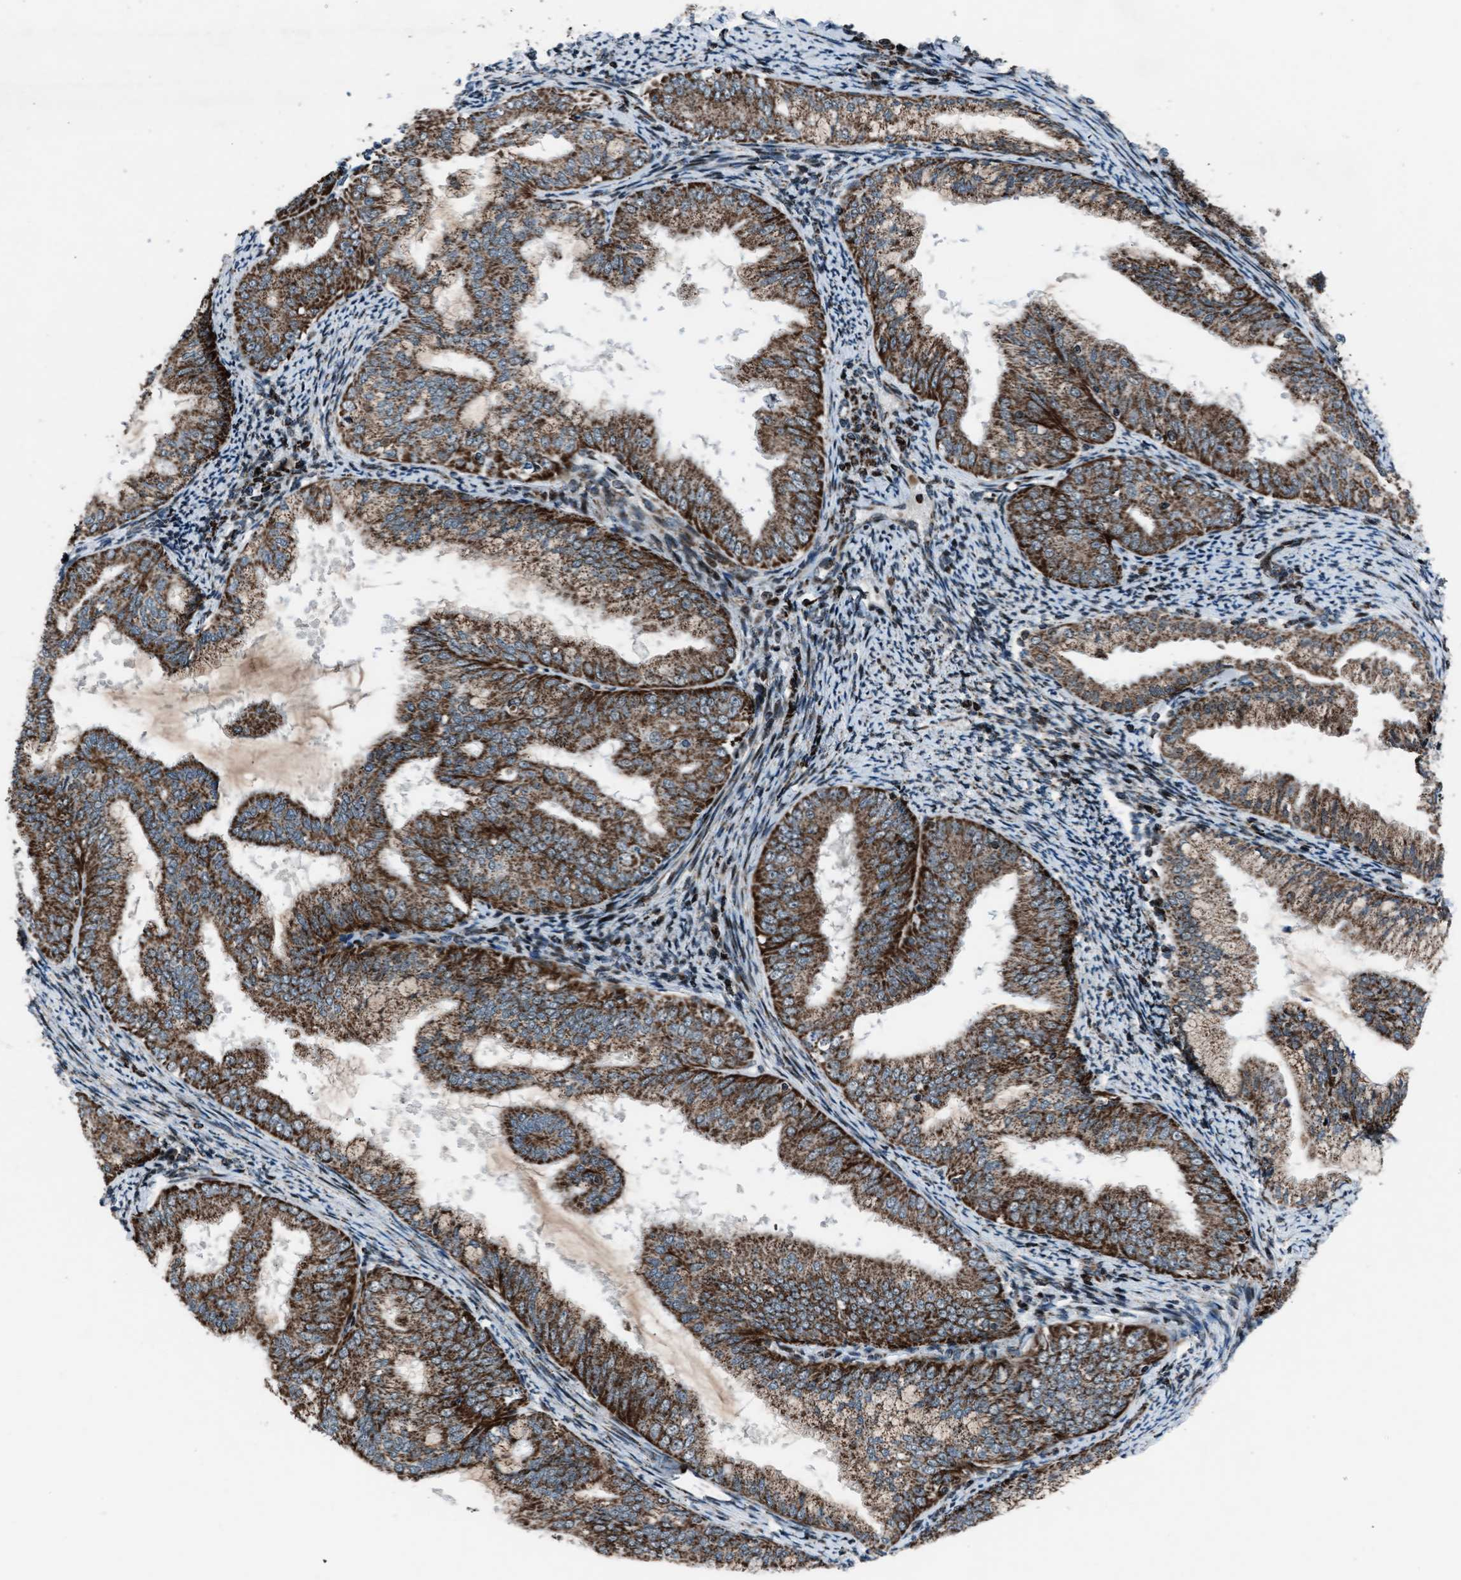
{"staining": {"intensity": "strong", "quantity": ">75%", "location": "cytoplasmic/membranous"}, "tissue": "endometrial cancer", "cell_type": "Tumor cells", "image_type": "cancer", "snomed": [{"axis": "morphology", "description": "Adenocarcinoma, NOS"}, {"axis": "topography", "description": "Endometrium"}], "caption": "Immunohistochemistry (IHC) (DAB (3,3'-diaminobenzidine)) staining of endometrial cancer (adenocarcinoma) reveals strong cytoplasmic/membranous protein positivity in about >75% of tumor cells. Immunohistochemistry (IHC) stains the protein in brown and the nuclei are stained blue.", "gene": "MORC3", "patient": {"sex": "female", "age": 63}}